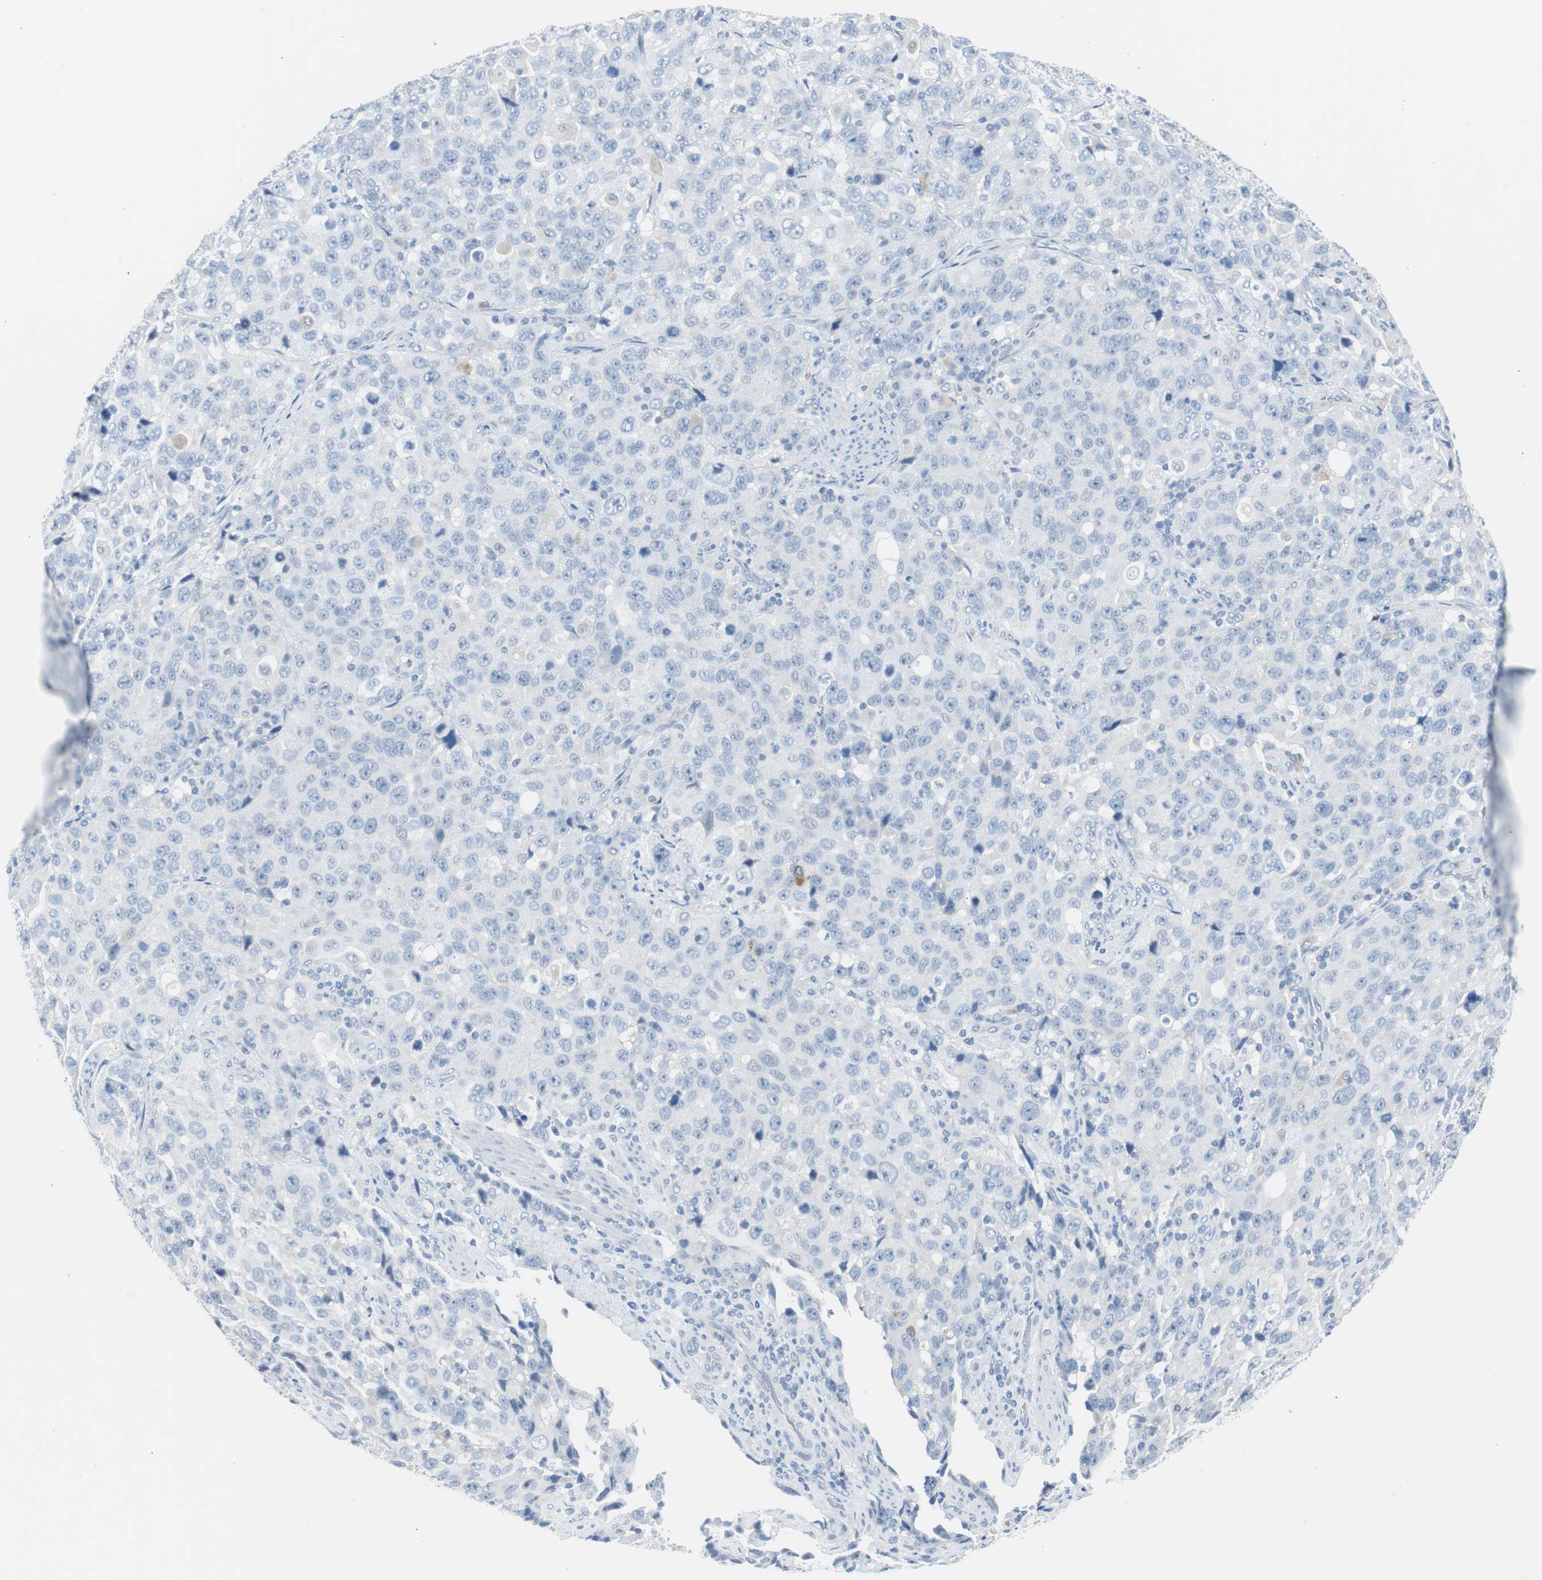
{"staining": {"intensity": "negative", "quantity": "none", "location": "none"}, "tissue": "stomach cancer", "cell_type": "Tumor cells", "image_type": "cancer", "snomed": [{"axis": "morphology", "description": "Normal tissue, NOS"}, {"axis": "morphology", "description": "Adenocarcinoma, NOS"}, {"axis": "topography", "description": "Stomach"}], "caption": "Micrograph shows no protein expression in tumor cells of stomach cancer (adenocarcinoma) tissue.", "gene": "S100A7", "patient": {"sex": "male", "age": 48}}